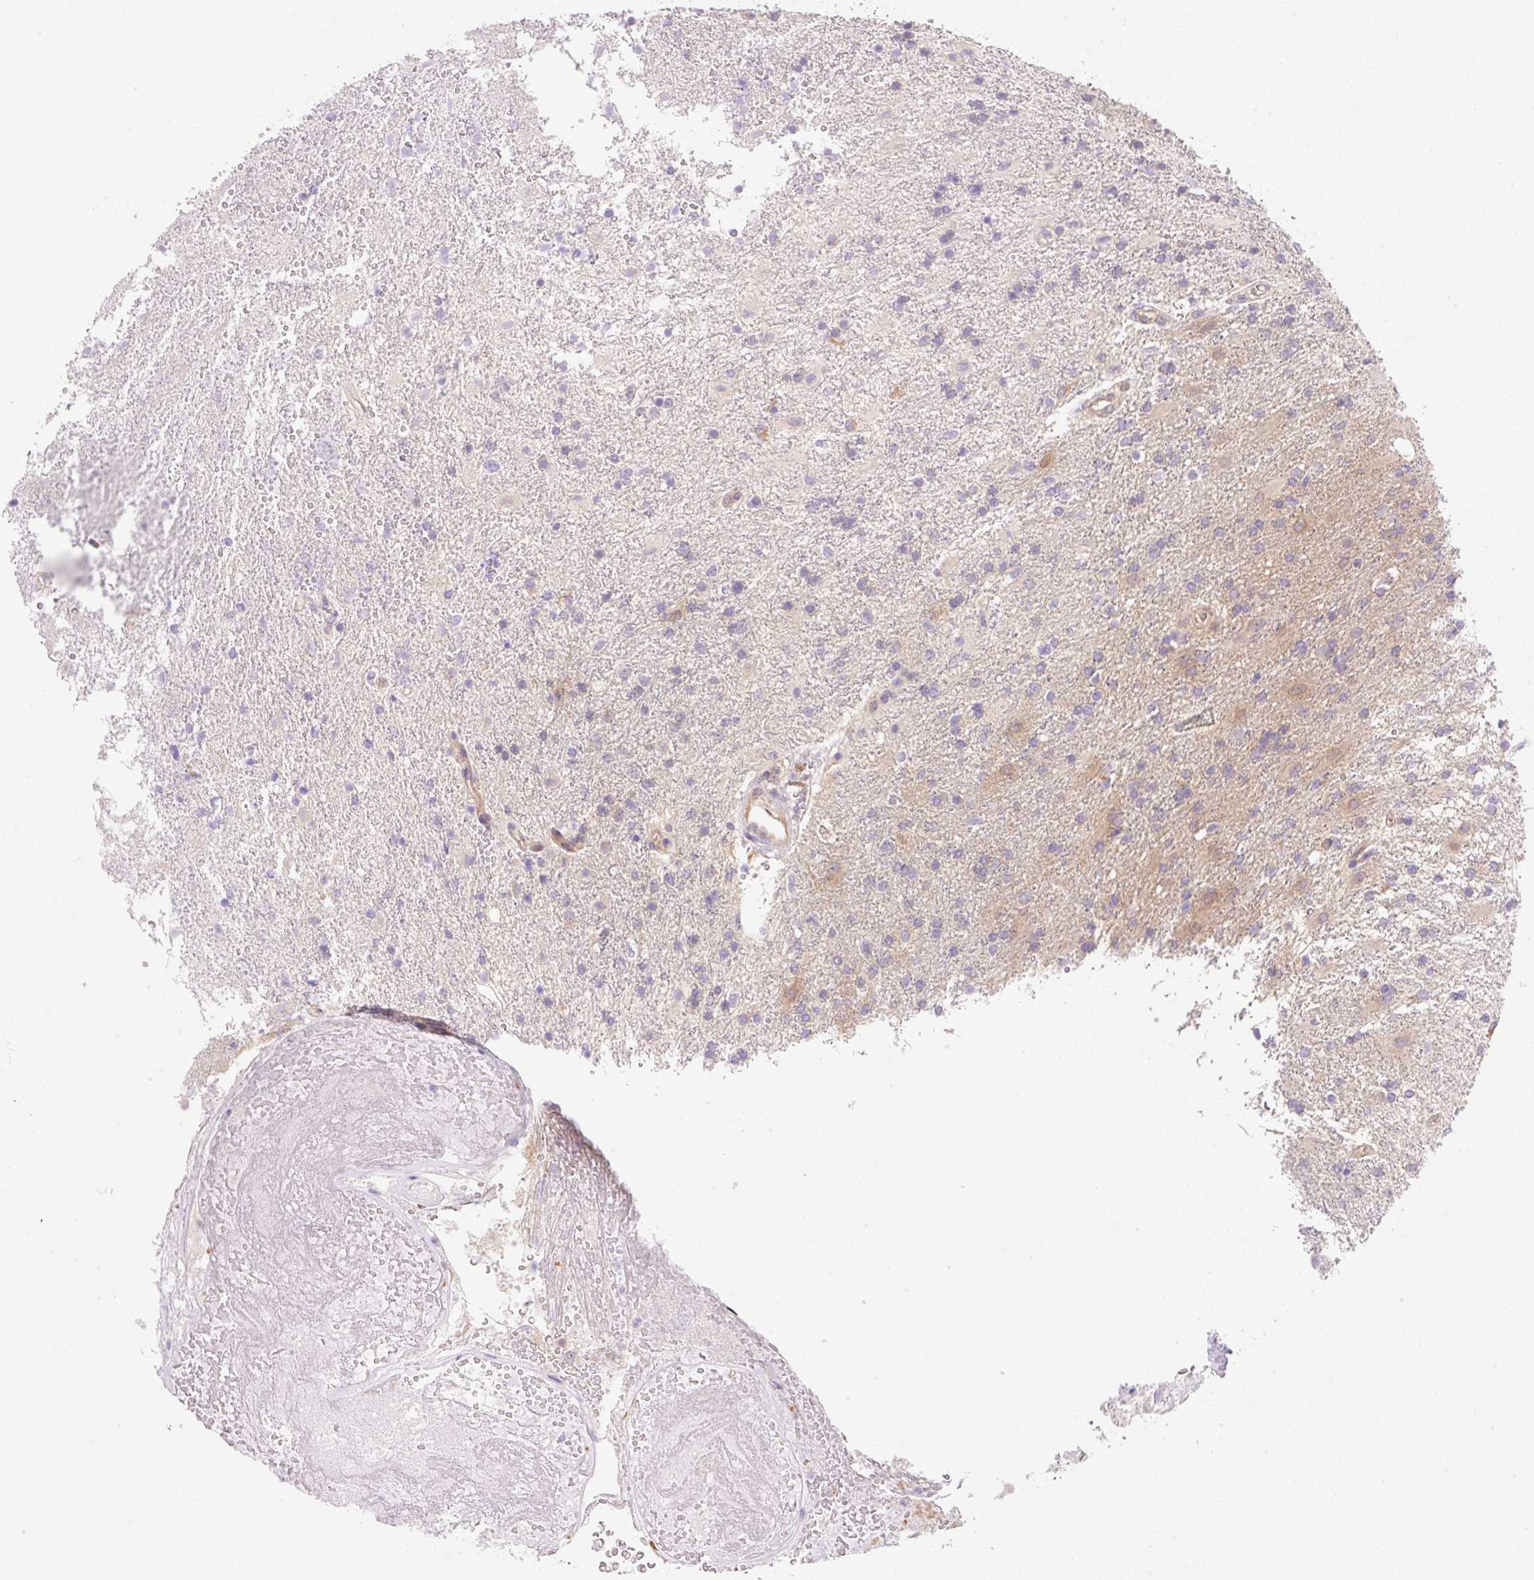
{"staining": {"intensity": "weak", "quantity": "<25%", "location": "cytoplasmic/membranous"}, "tissue": "glioma", "cell_type": "Tumor cells", "image_type": "cancer", "snomed": [{"axis": "morphology", "description": "Glioma, malignant, High grade"}, {"axis": "topography", "description": "Brain"}], "caption": "This image is of malignant high-grade glioma stained with IHC to label a protein in brown with the nuclei are counter-stained blue. There is no positivity in tumor cells.", "gene": "OMA1", "patient": {"sex": "male", "age": 56}}